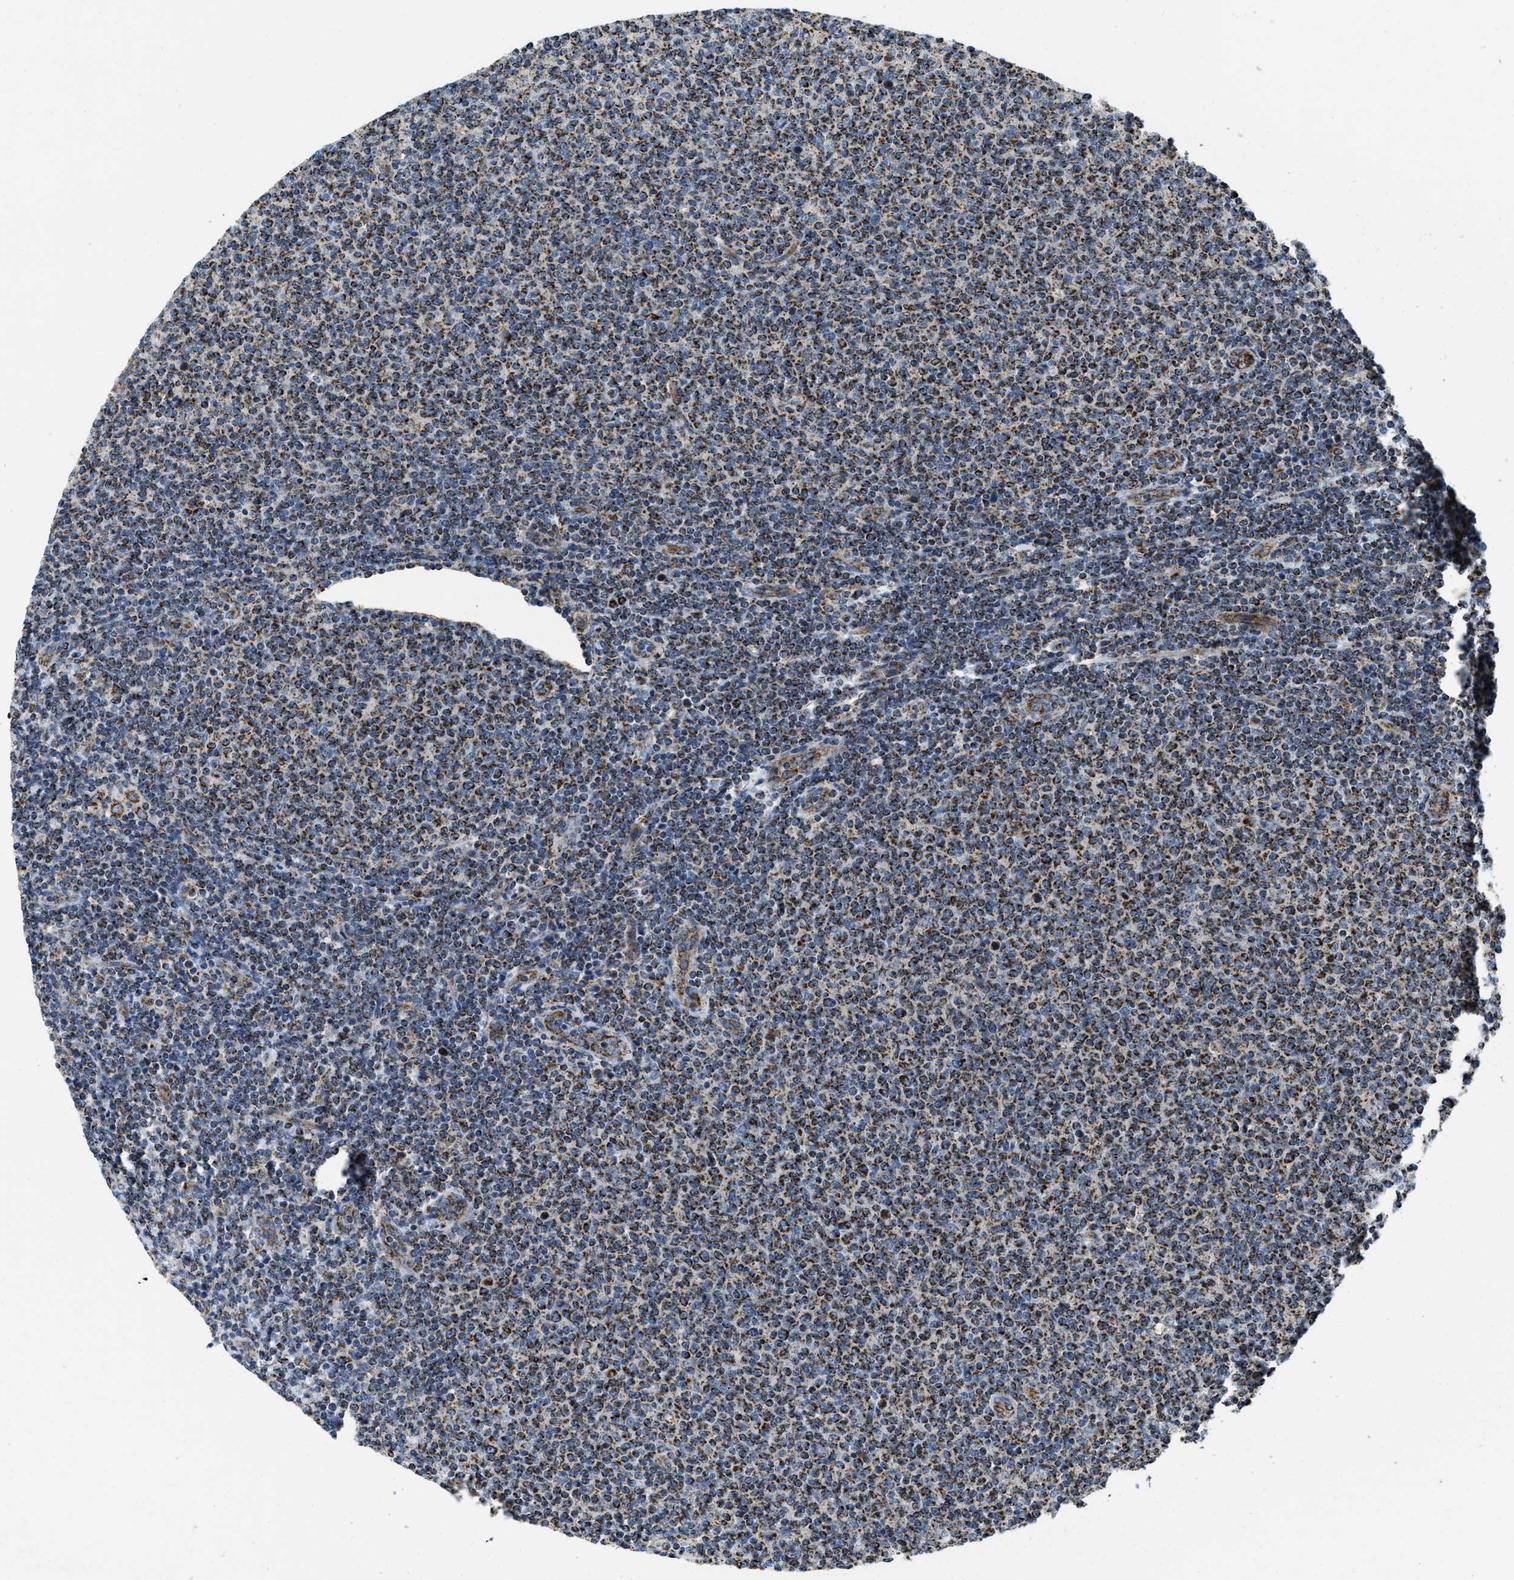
{"staining": {"intensity": "strong", "quantity": ">75%", "location": "cytoplasmic/membranous"}, "tissue": "lymphoma", "cell_type": "Tumor cells", "image_type": "cancer", "snomed": [{"axis": "morphology", "description": "Malignant lymphoma, non-Hodgkin's type, Low grade"}, {"axis": "topography", "description": "Lymph node"}], "caption": "Immunohistochemistry image of neoplastic tissue: lymphoma stained using IHC demonstrates high levels of strong protein expression localized specifically in the cytoplasmic/membranous of tumor cells, appearing as a cytoplasmic/membranous brown color.", "gene": "STK33", "patient": {"sex": "male", "age": 66}}